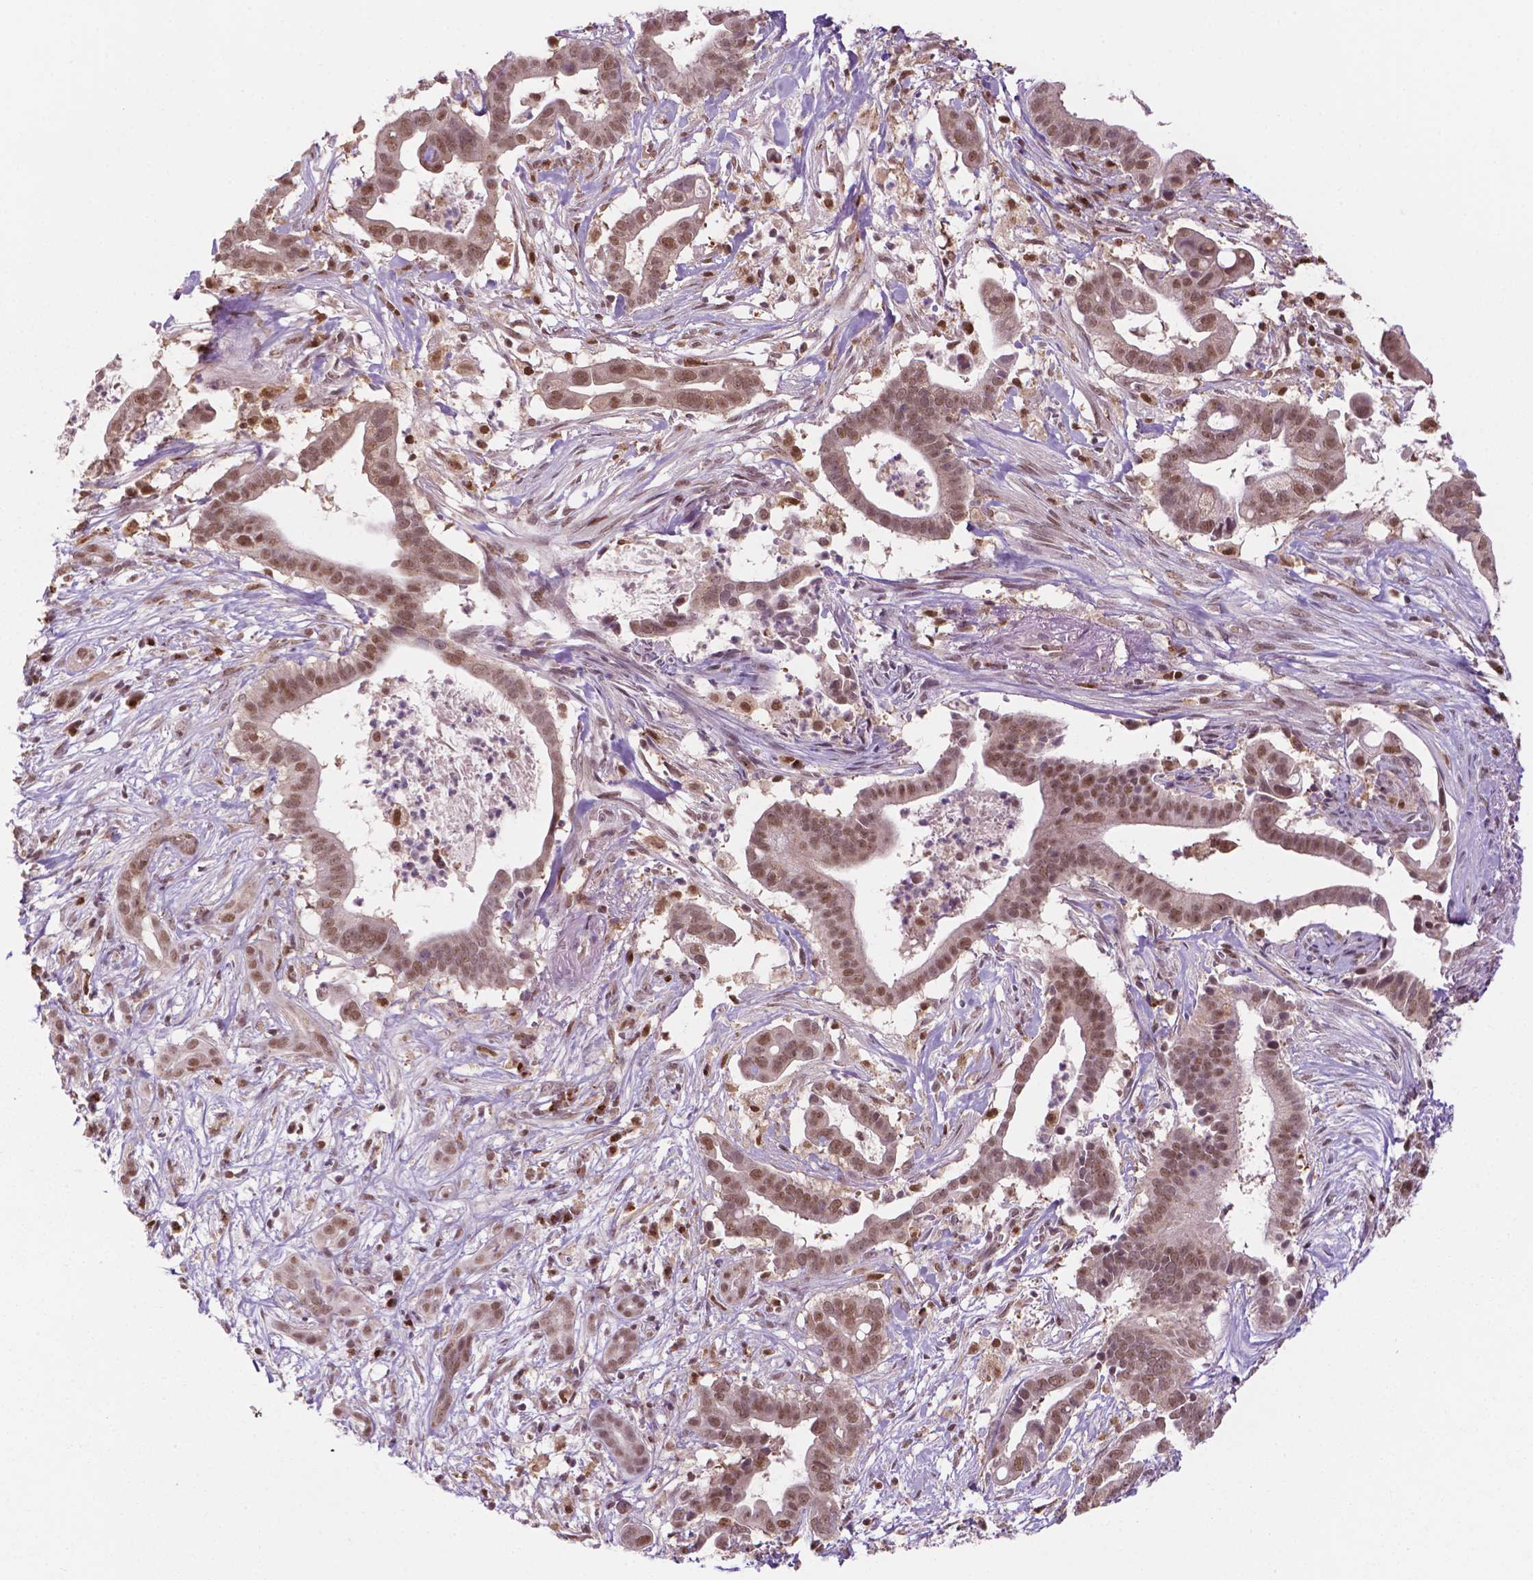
{"staining": {"intensity": "moderate", "quantity": ">75%", "location": "nuclear"}, "tissue": "pancreatic cancer", "cell_type": "Tumor cells", "image_type": "cancer", "snomed": [{"axis": "morphology", "description": "Adenocarcinoma, NOS"}, {"axis": "topography", "description": "Pancreas"}], "caption": "High-magnification brightfield microscopy of pancreatic cancer stained with DAB (brown) and counterstained with hematoxylin (blue). tumor cells exhibit moderate nuclear positivity is identified in about>75% of cells.", "gene": "PER2", "patient": {"sex": "male", "age": 61}}